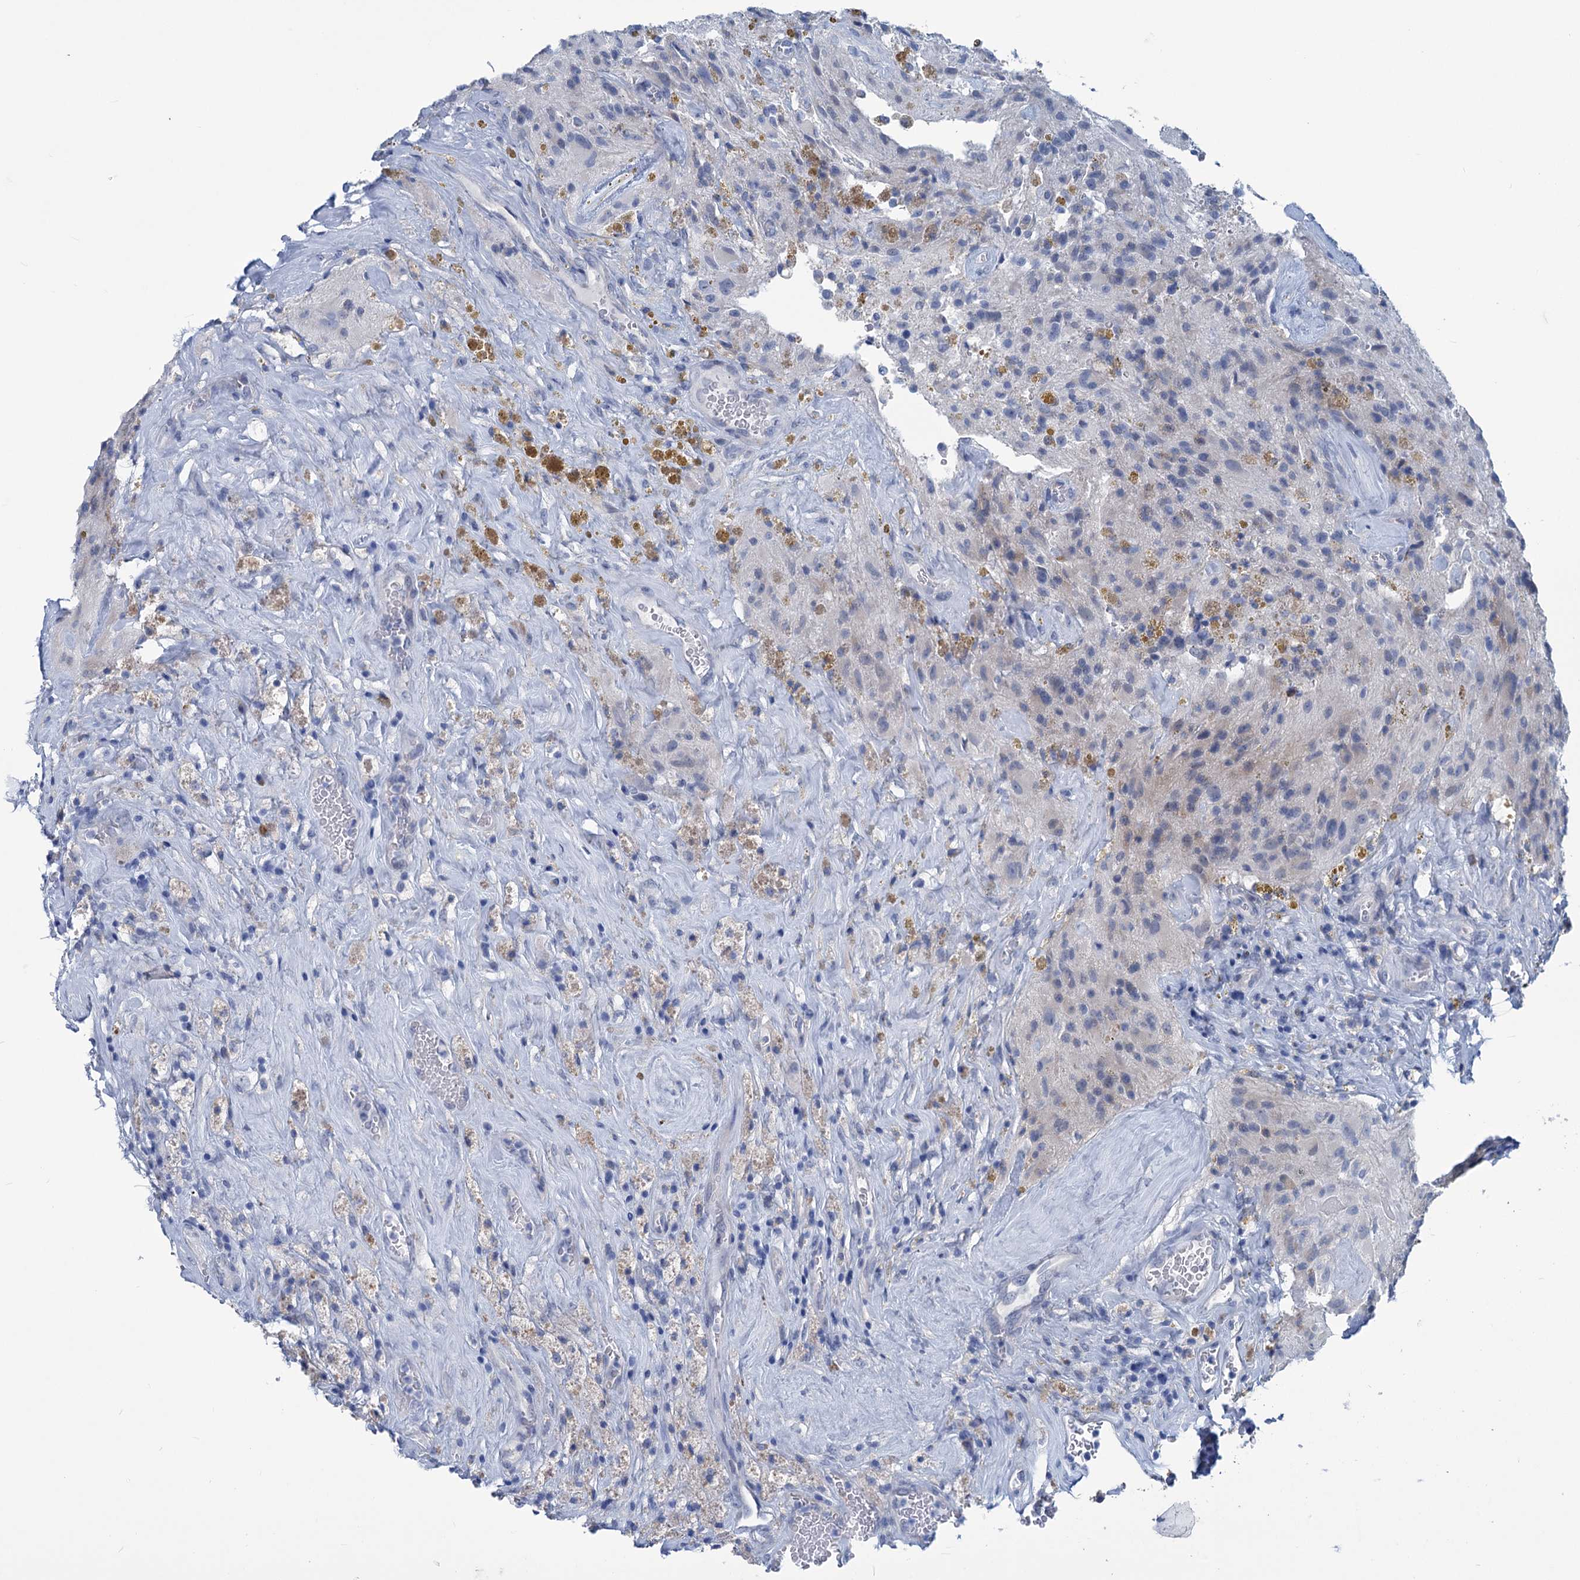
{"staining": {"intensity": "negative", "quantity": "none", "location": "none"}, "tissue": "glioma", "cell_type": "Tumor cells", "image_type": "cancer", "snomed": [{"axis": "morphology", "description": "Glioma, malignant, High grade"}, {"axis": "topography", "description": "Brain"}], "caption": "IHC of malignant glioma (high-grade) reveals no expression in tumor cells.", "gene": "NEU3", "patient": {"sex": "male", "age": 69}}